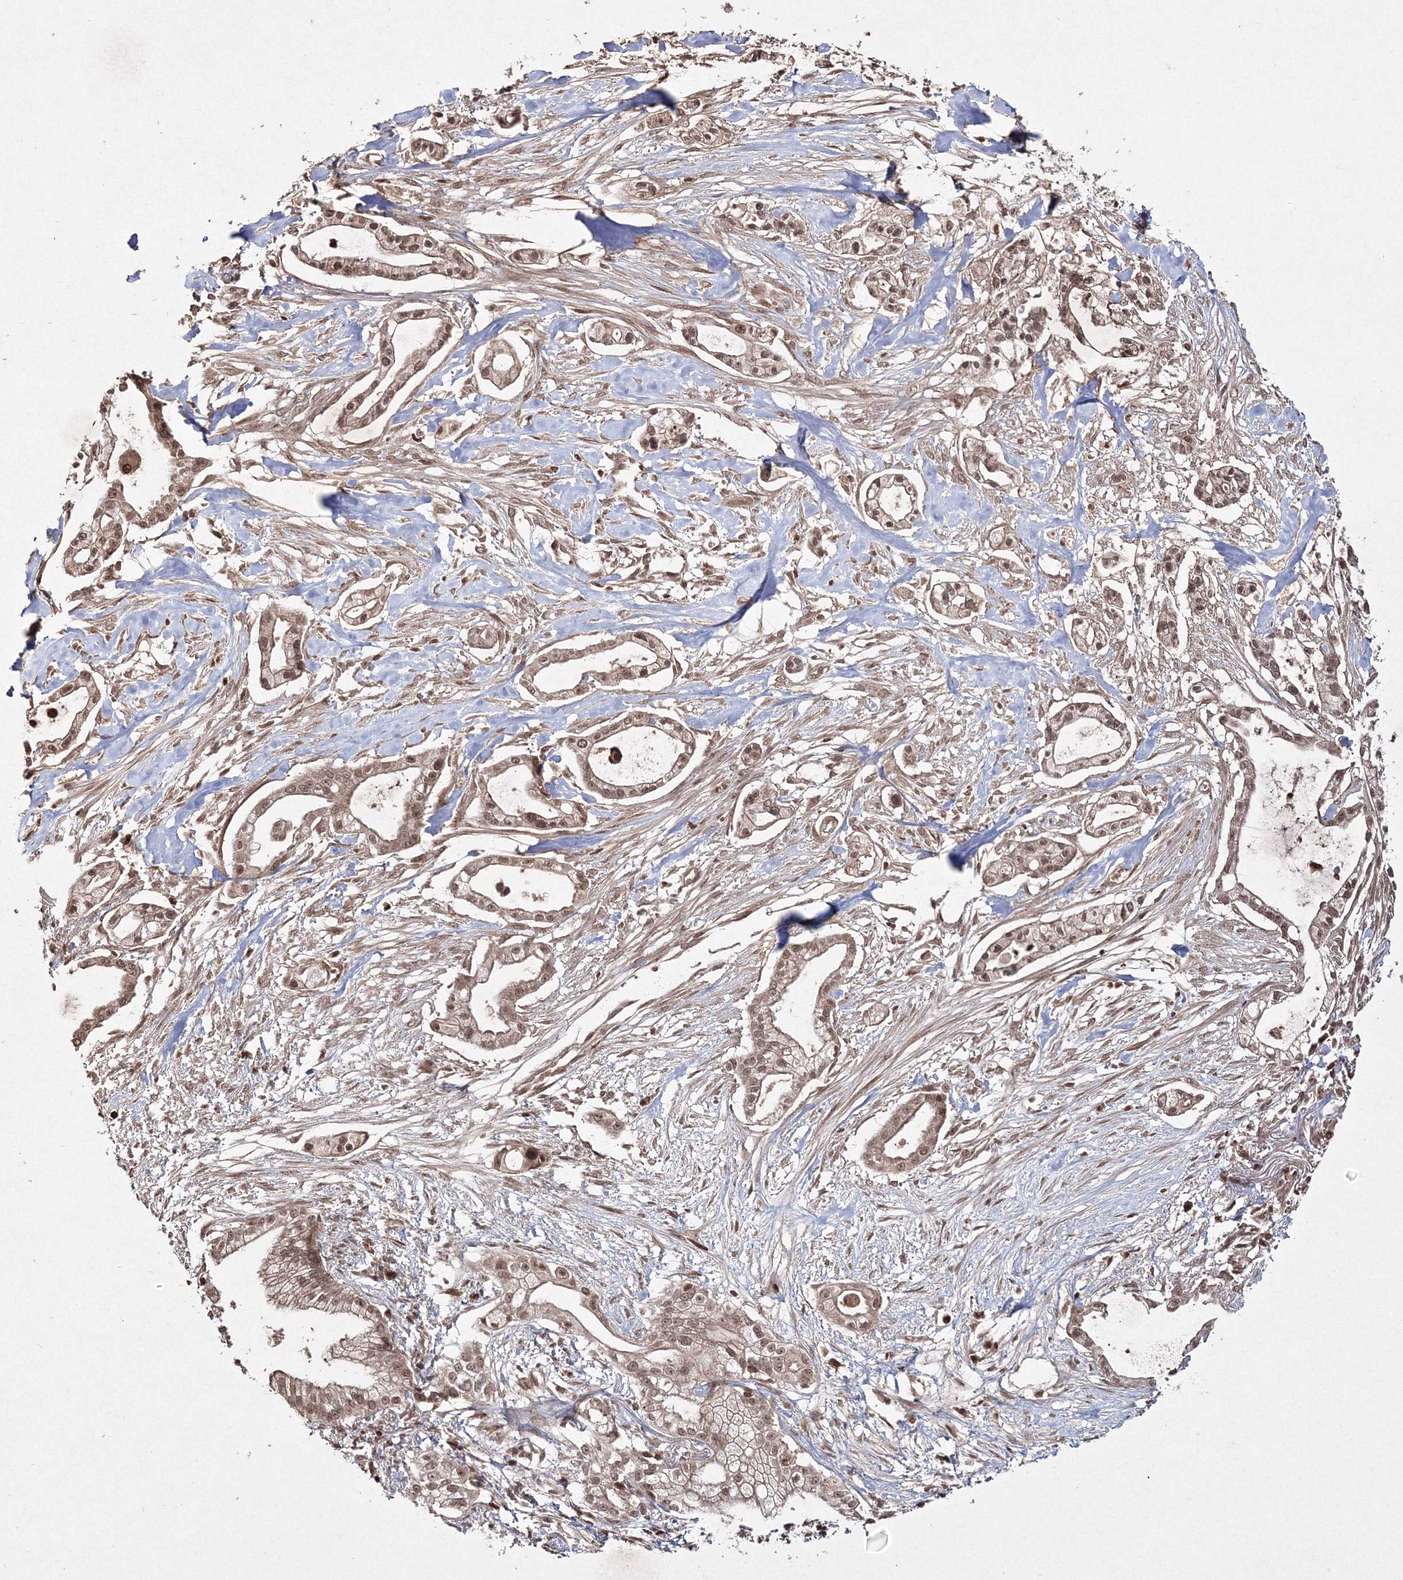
{"staining": {"intensity": "moderate", "quantity": ">75%", "location": "cytoplasmic/membranous,nuclear"}, "tissue": "pancreatic cancer", "cell_type": "Tumor cells", "image_type": "cancer", "snomed": [{"axis": "morphology", "description": "Adenocarcinoma, NOS"}, {"axis": "topography", "description": "Pancreas"}], "caption": "Immunohistochemical staining of human pancreatic adenocarcinoma demonstrates moderate cytoplasmic/membranous and nuclear protein expression in about >75% of tumor cells.", "gene": "PEX13", "patient": {"sex": "male", "age": 68}}